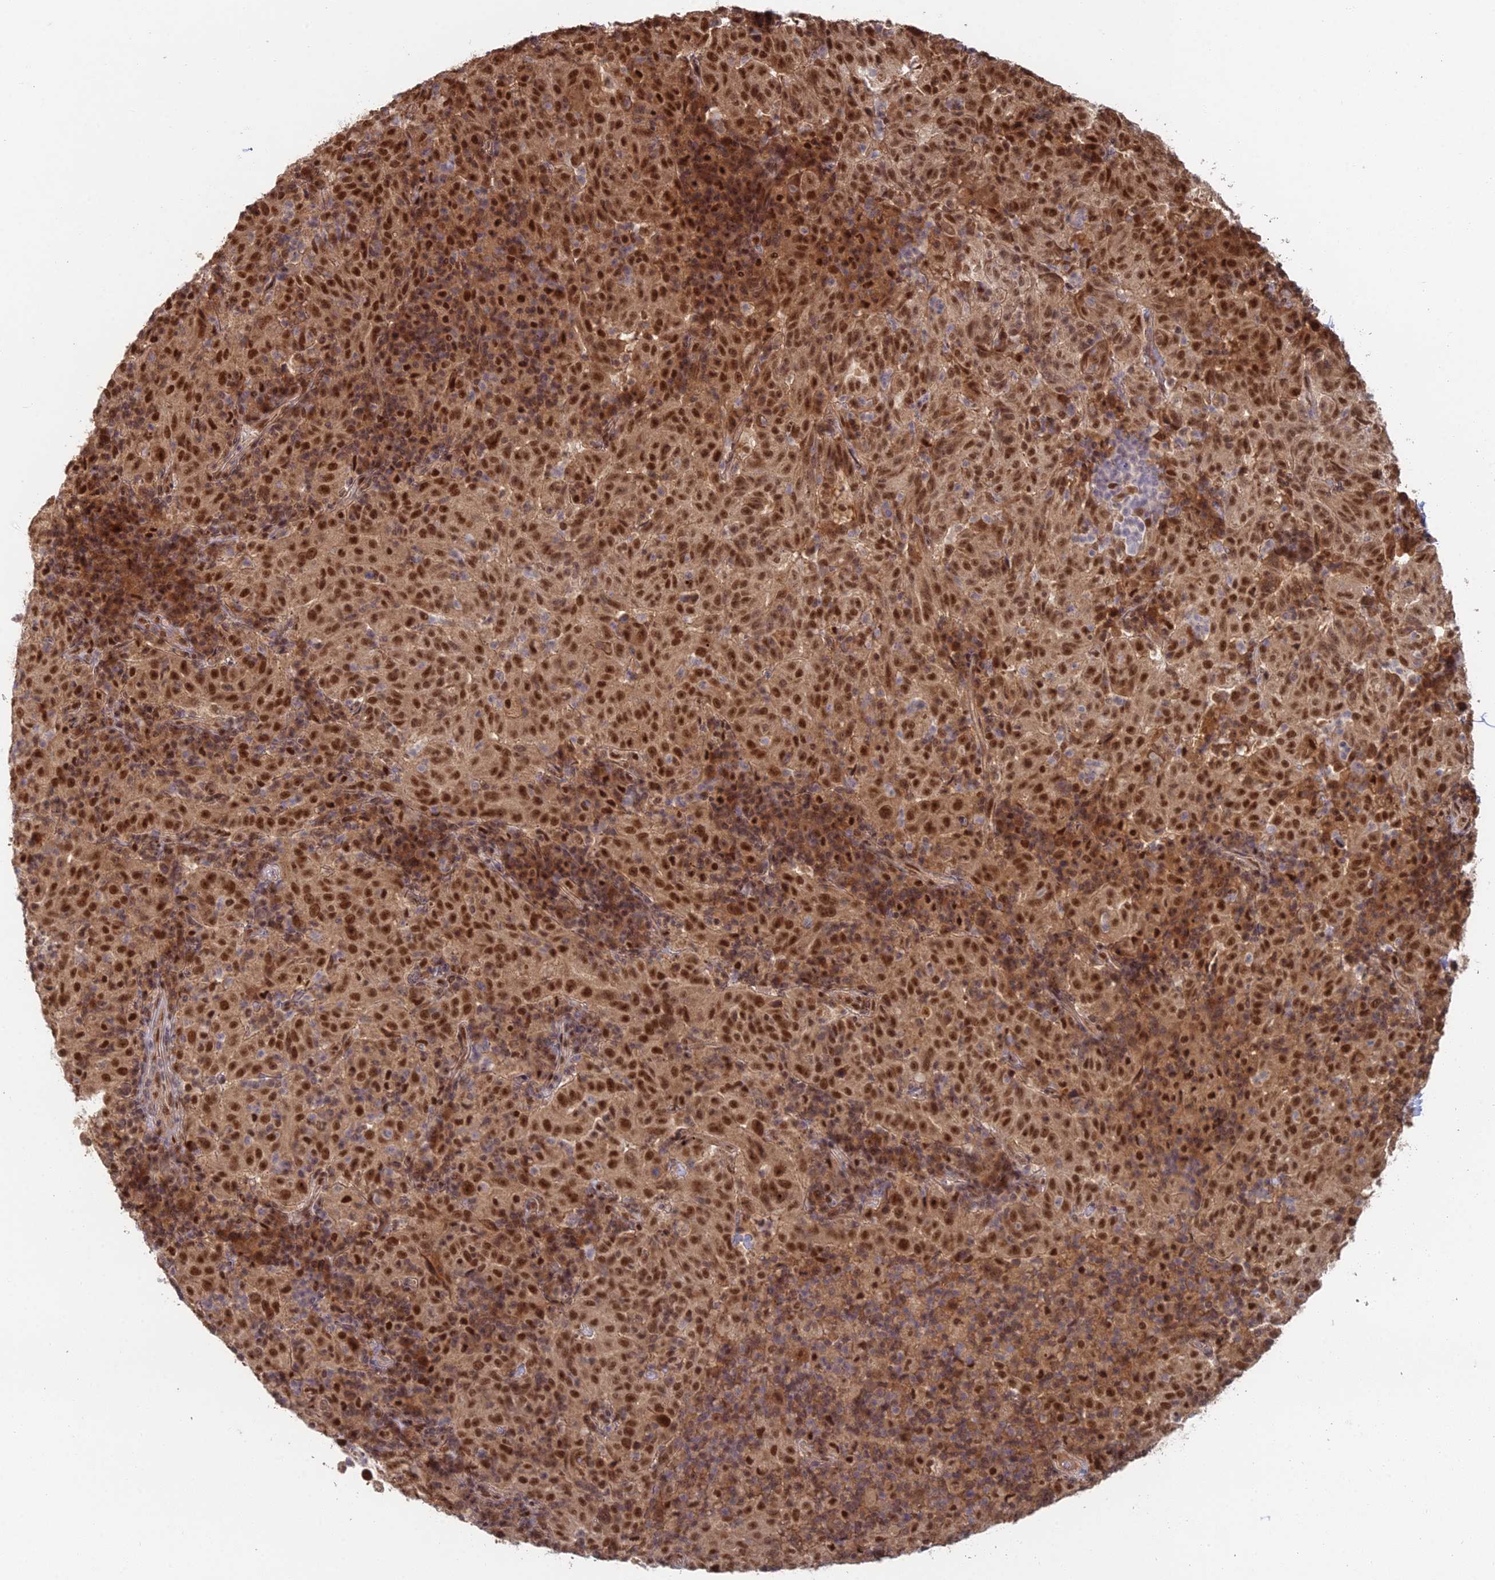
{"staining": {"intensity": "strong", "quantity": ">75%", "location": "cytoplasmic/membranous,nuclear"}, "tissue": "pancreatic cancer", "cell_type": "Tumor cells", "image_type": "cancer", "snomed": [{"axis": "morphology", "description": "Adenocarcinoma, NOS"}, {"axis": "topography", "description": "Pancreas"}], "caption": "Protein staining reveals strong cytoplasmic/membranous and nuclear positivity in approximately >75% of tumor cells in pancreatic cancer.", "gene": "RANBP3", "patient": {"sex": "male", "age": 63}}